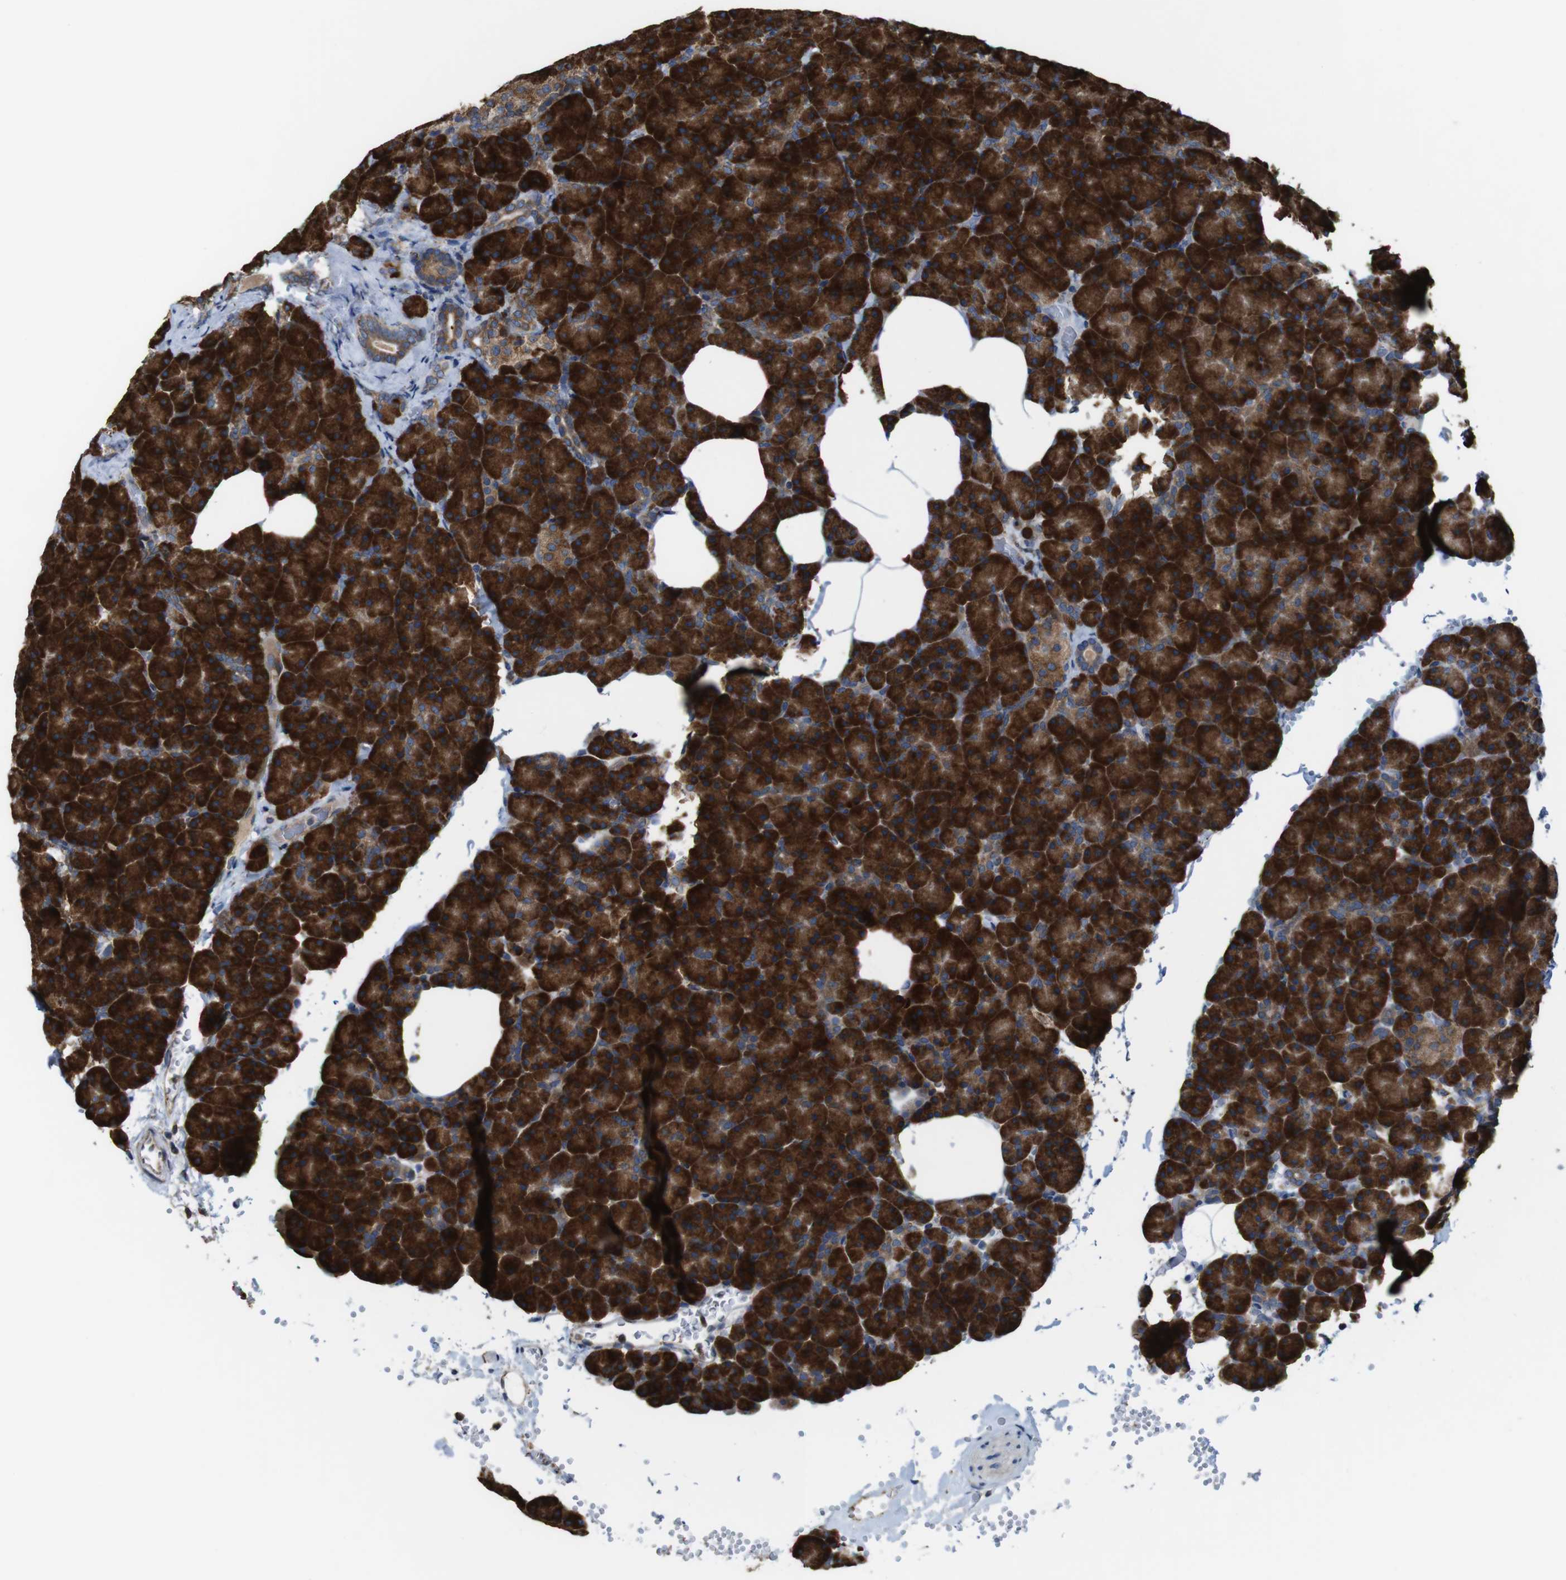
{"staining": {"intensity": "strong", "quantity": ">75%", "location": "cytoplasmic/membranous"}, "tissue": "pancreas", "cell_type": "Exocrine glandular cells", "image_type": "normal", "snomed": [{"axis": "morphology", "description": "Normal tissue, NOS"}, {"axis": "topography", "description": "Pancreas"}], "caption": "This micrograph exhibits immunohistochemistry (IHC) staining of normal human pancreas, with high strong cytoplasmic/membranous staining in approximately >75% of exocrine glandular cells.", "gene": "UGGT1", "patient": {"sex": "female", "age": 35}}